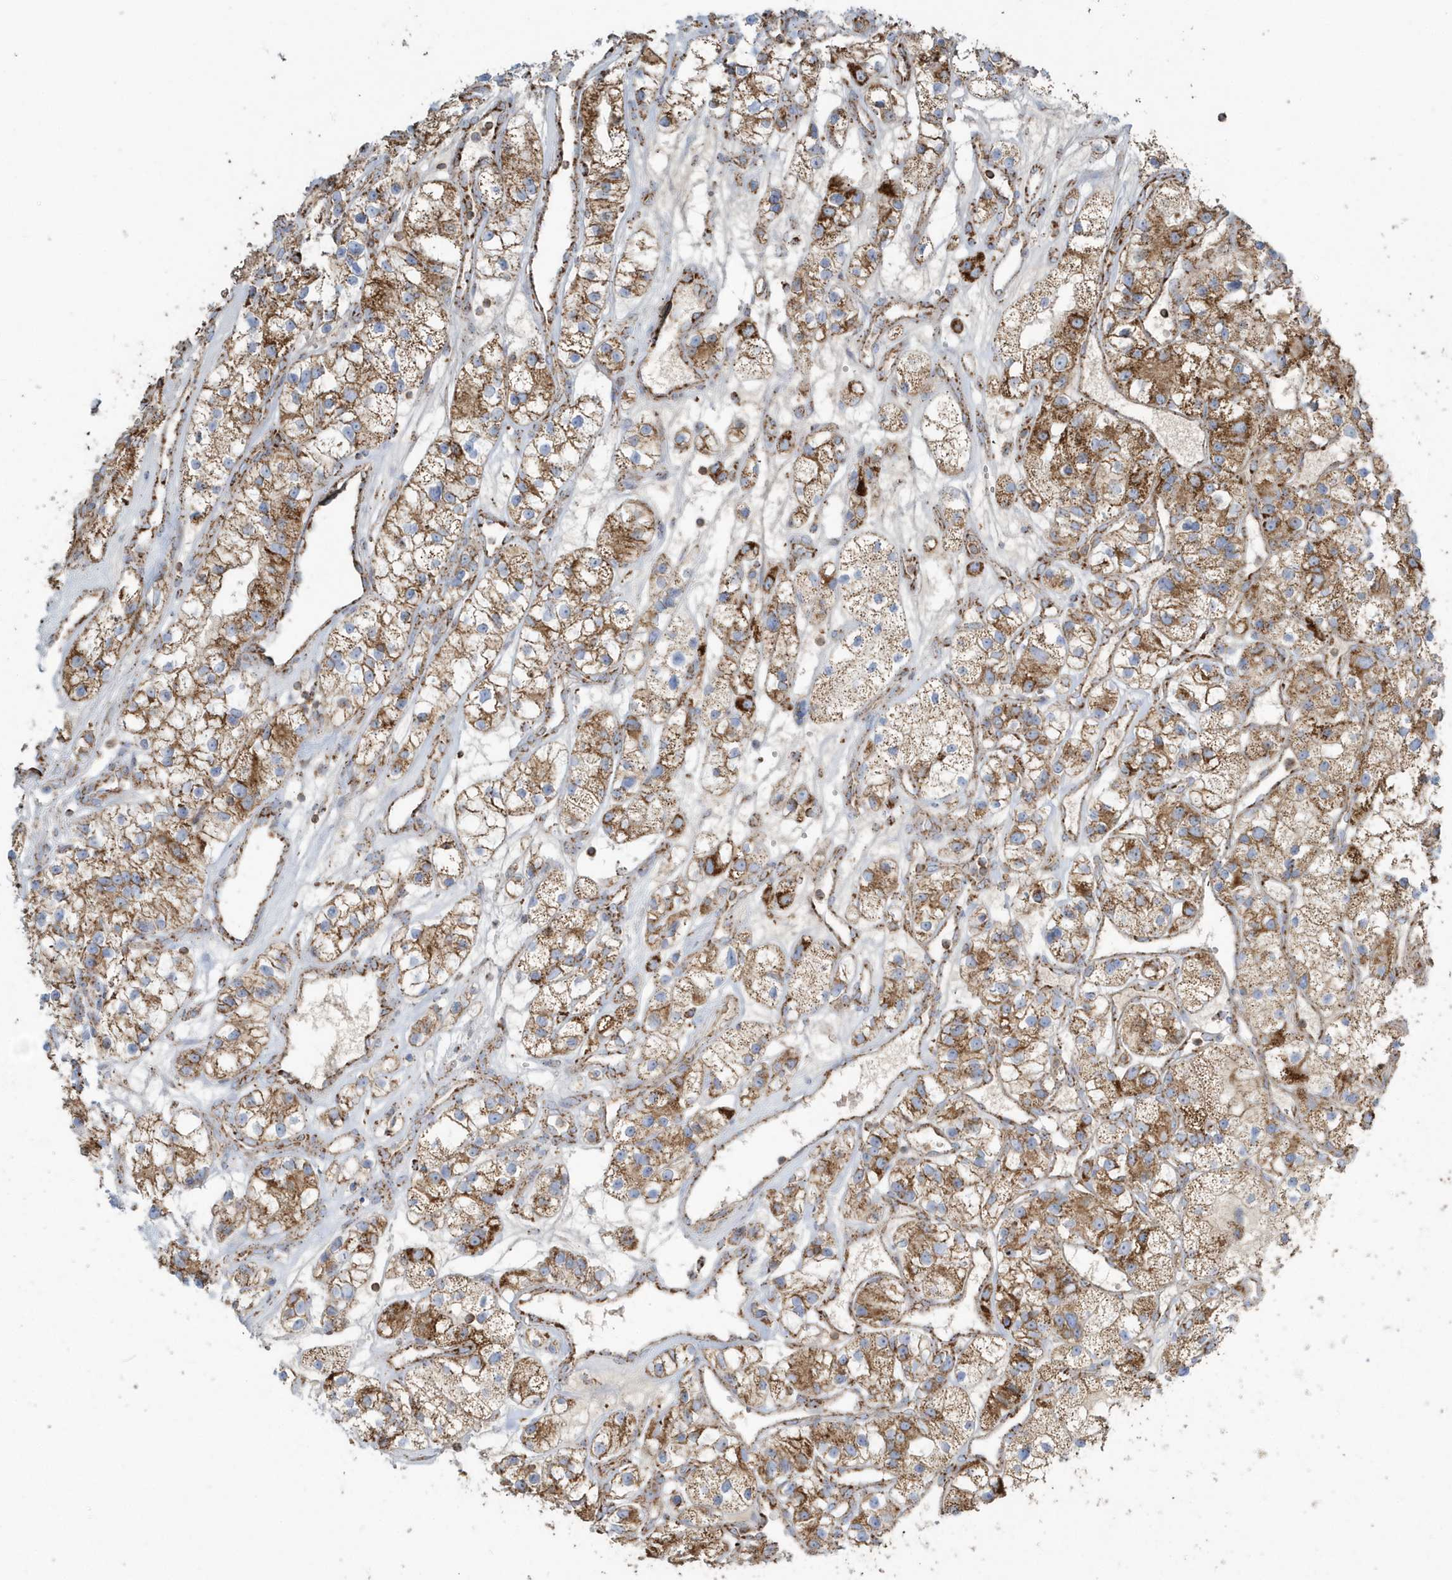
{"staining": {"intensity": "moderate", "quantity": ">75%", "location": "cytoplasmic/membranous"}, "tissue": "renal cancer", "cell_type": "Tumor cells", "image_type": "cancer", "snomed": [{"axis": "morphology", "description": "Adenocarcinoma, NOS"}, {"axis": "topography", "description": "Kidney"}], "caption": "Immunohistochemical staining of renal cancer reveals medium levels of moderate cytoplasmic/membranous protein positivity in approximately >75% of tumor cells.", "gene": "RAB11FIP3", "patient": {"sex": "female", "age": 57}}